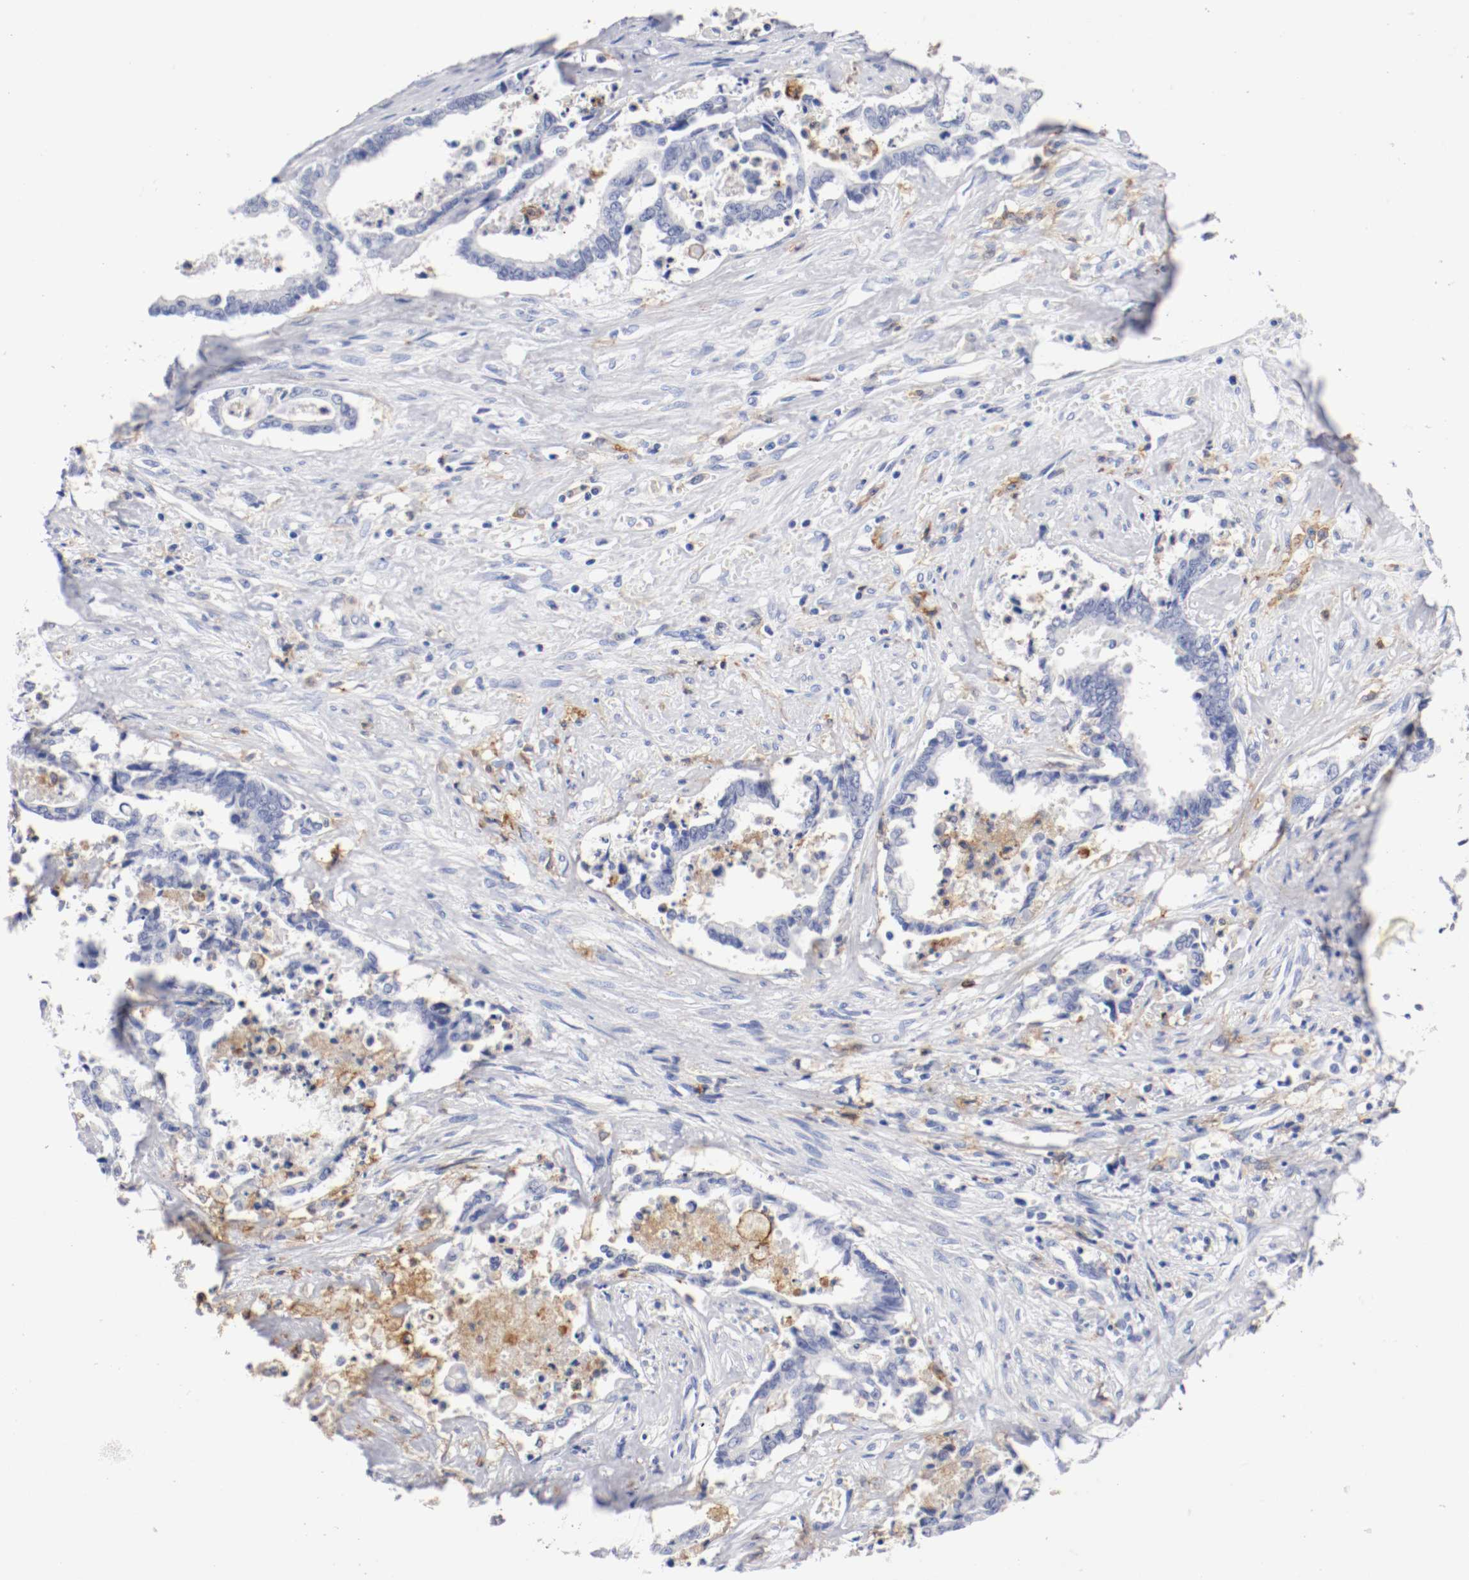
{"staining": {"intensity": "negative", "quantity": "none", "location": "none"}, "tissue": "liver cancer", "cell_type": "Tumor cells", "image_type": "cancer", "snomed": [{"axis": "morphology", "description": "Cholangiocarcinoma"}, {"axis": "topography", "description": "Liver"}], "caption": "Immunohistochemistry (IHC) histopathology image of cholangiocarcinoma (liver) stained for a protein (brown), which exhibits no positivity in tumor cells.", "gene": "ITGAX", "patient": {"sex": "male", "age": 57}}